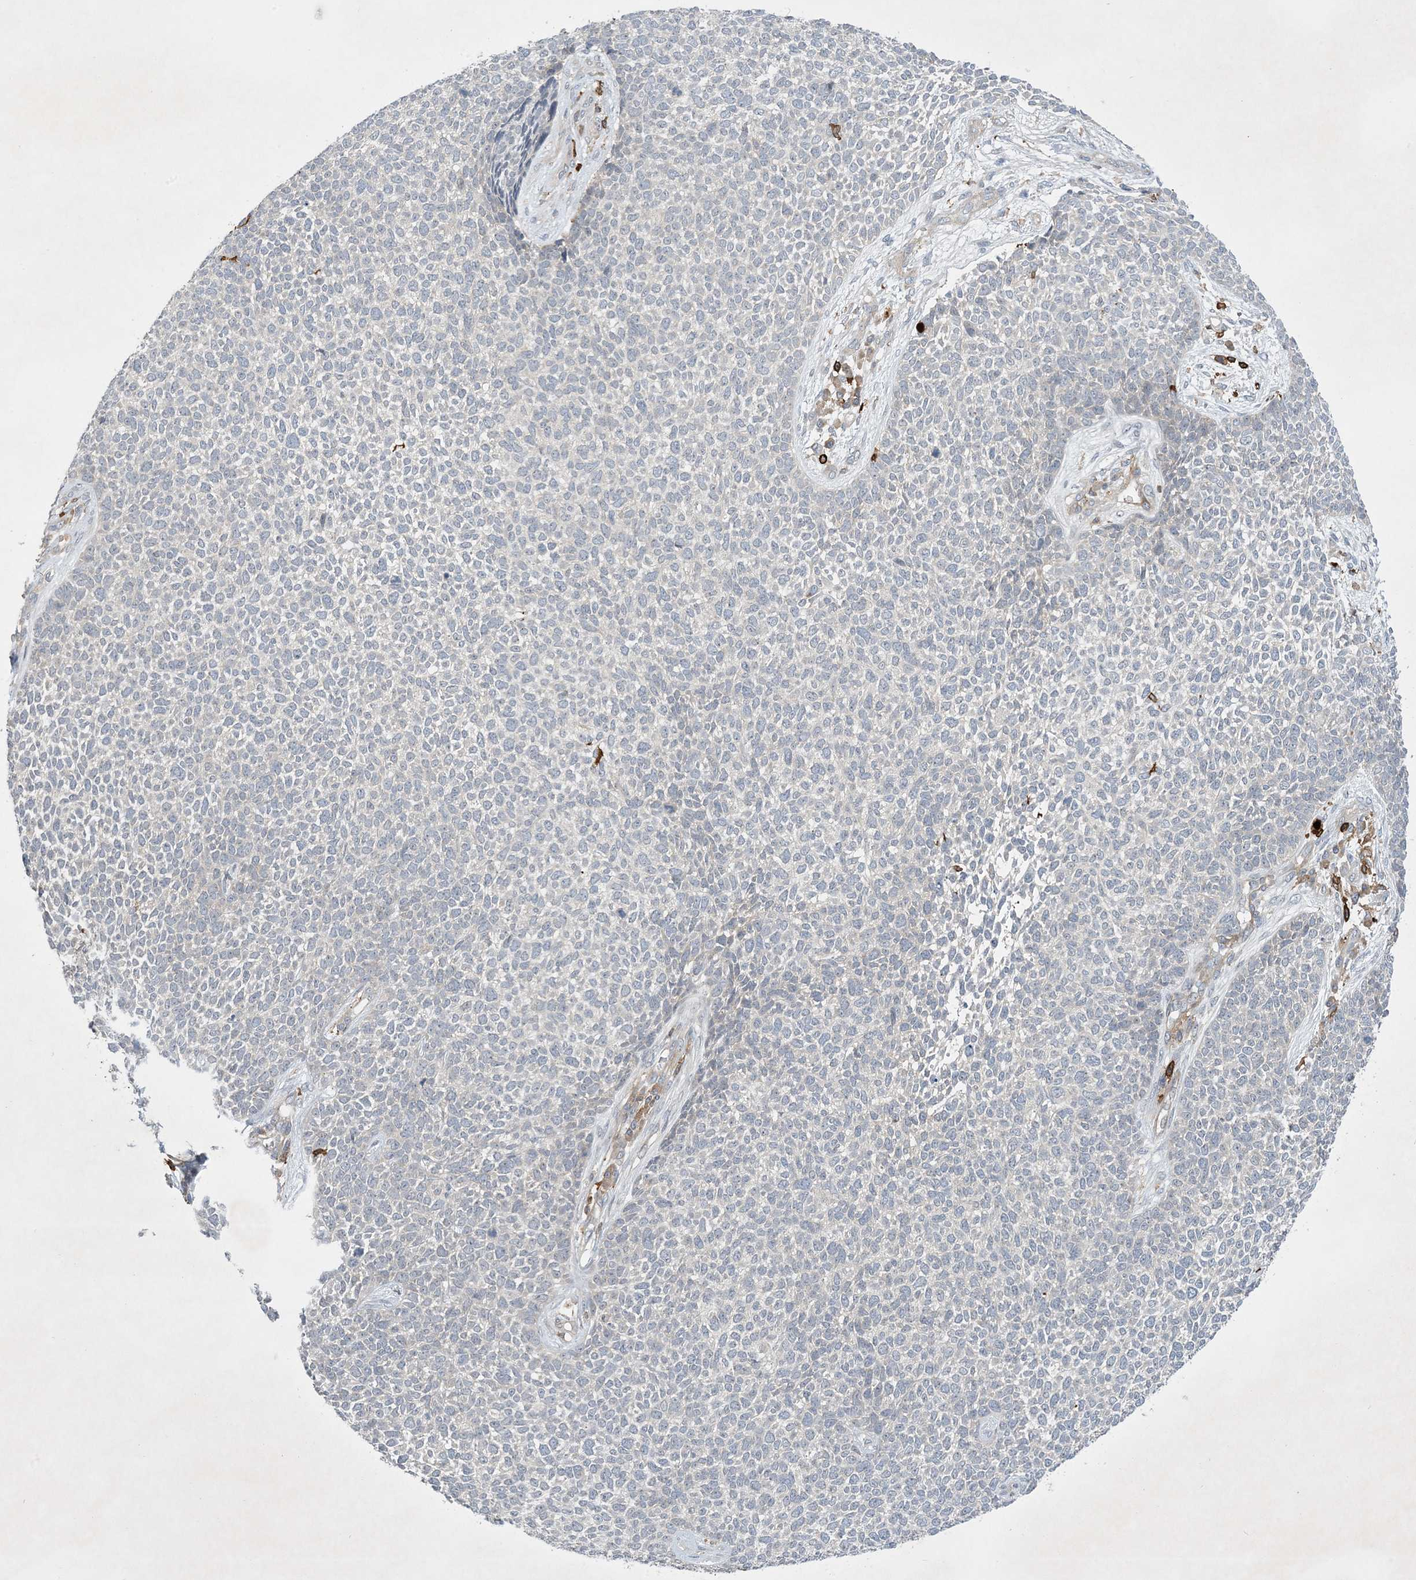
{"staining": {"intensity": "negative", "quantity": "none", "location": "none"}, "tissue": "skin cancer", "cell_type": "Tumor cells", "image_type": "cancer", "snomed": [{"axis": "morphology", "description": "Basal cell carcinoma"}, {"axis": "topography", "description": "Skin"}], "caption": "Protein analysis of skin cancer demonstrates no significant staining in tumor cells.", "gene": "AK9", "patient": {"sex": "female", "age": 84}}